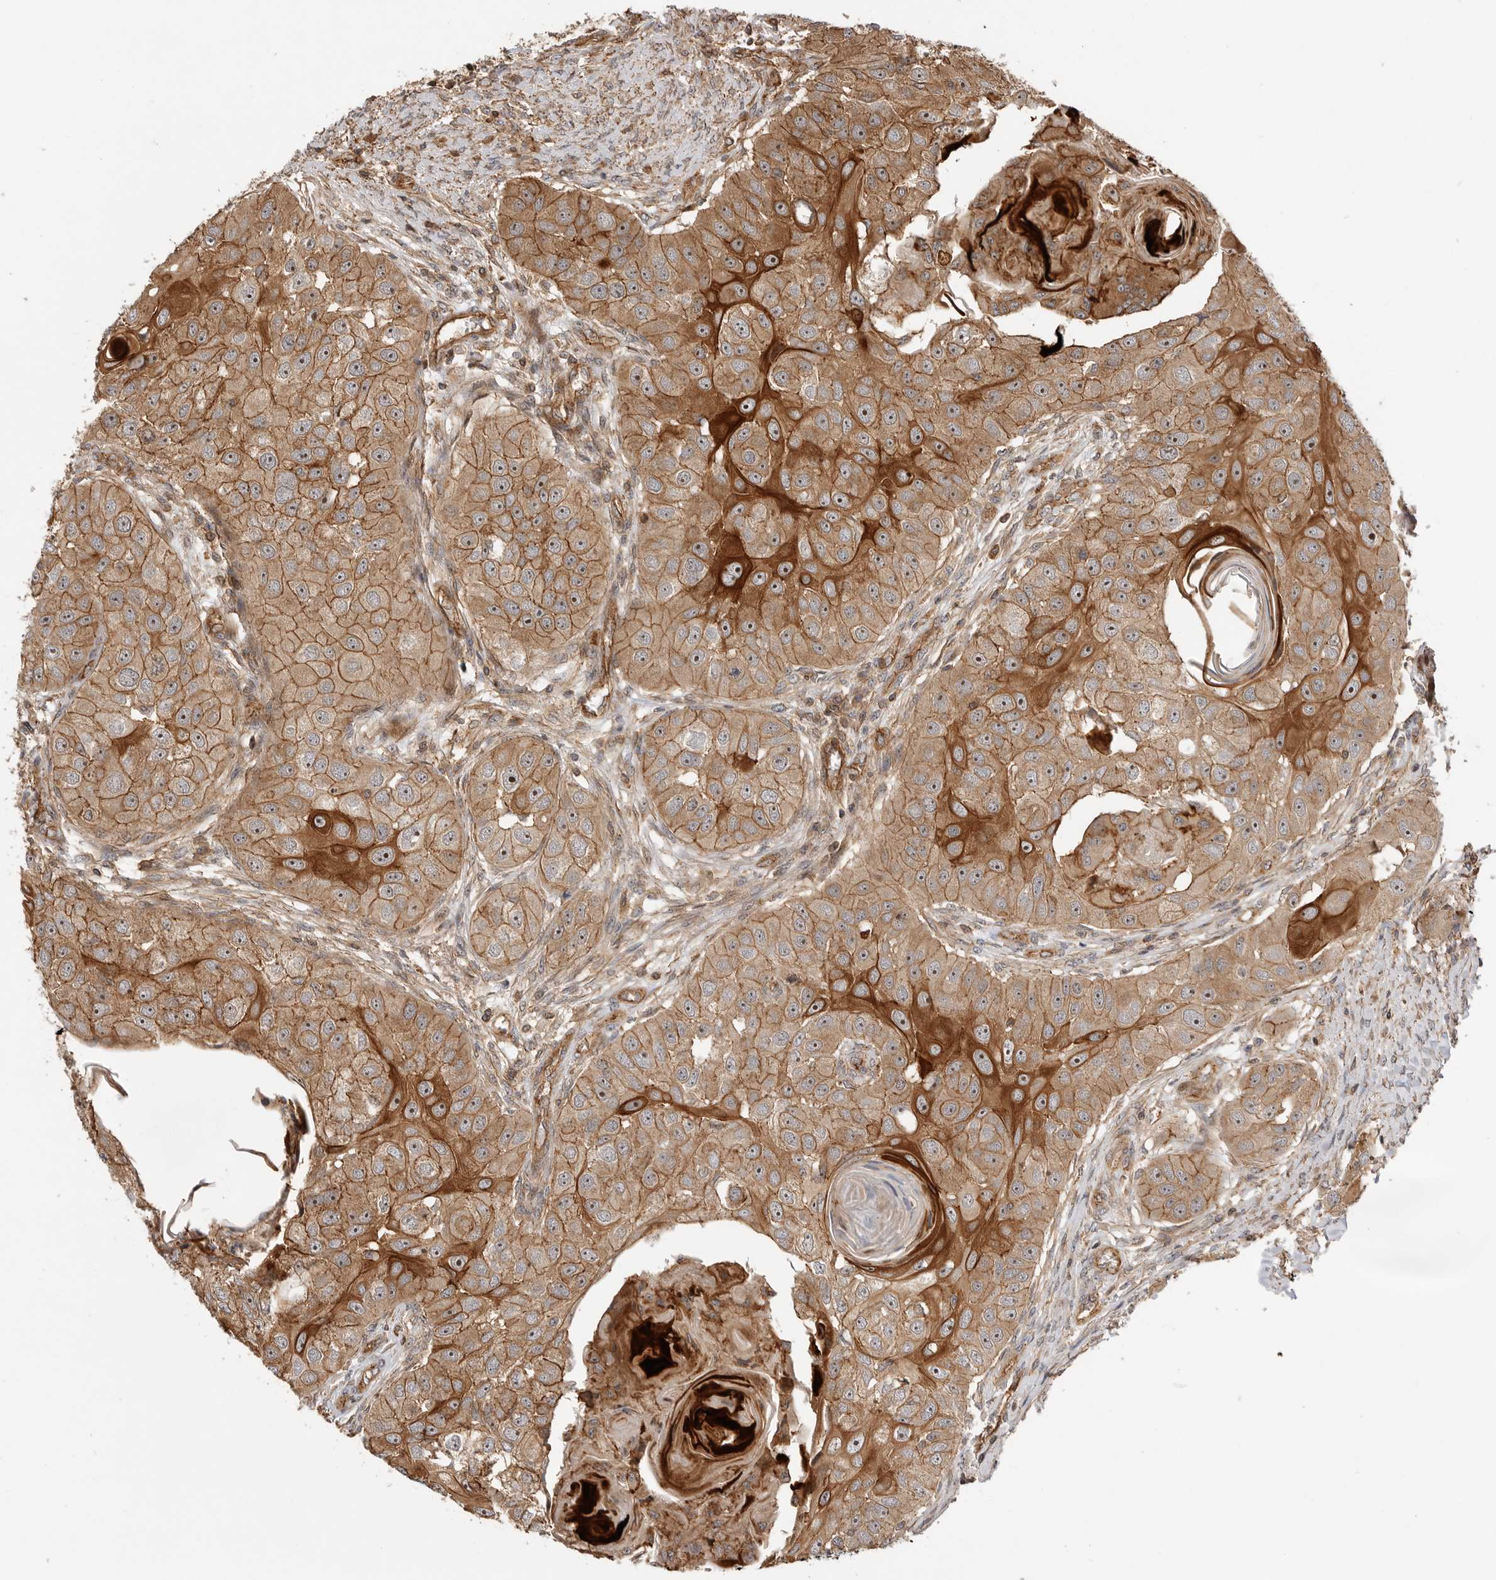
{"staining": {"intensity": "moderate", "quantity": ">75%", "location": "cytoplasmic/membranous,nuclear"}, "tissue": "head and neck cancer", "cell_type": "Tumor cells", "image_type": "cancer", "snomed": [{"axis": "morphology", "description": "Normal tissue, NOS"}, {"axis": "morphology", "description": "Squamous cell carcinoma, NOS"}, {"axis": "topography", "description": "Skeletal muscle"}, {"axis": "topography", "description": "Head-Neck"}], "caption": "High-power microscopy captured an IHC micrograph of head and neck cancer (squamous cell carcinoma), revealing moderate cytoplasmic/membranous and nuclear expression in approximately >75% of tumor cells. (Stains: DAB (3,3'-diaminobenzidine) in brown, nuclei in blue, Microscopy: brightfield microscopy at high magnification).", "gene": "GPATCH2", "patient": {"sex": "male", "age": 51}}